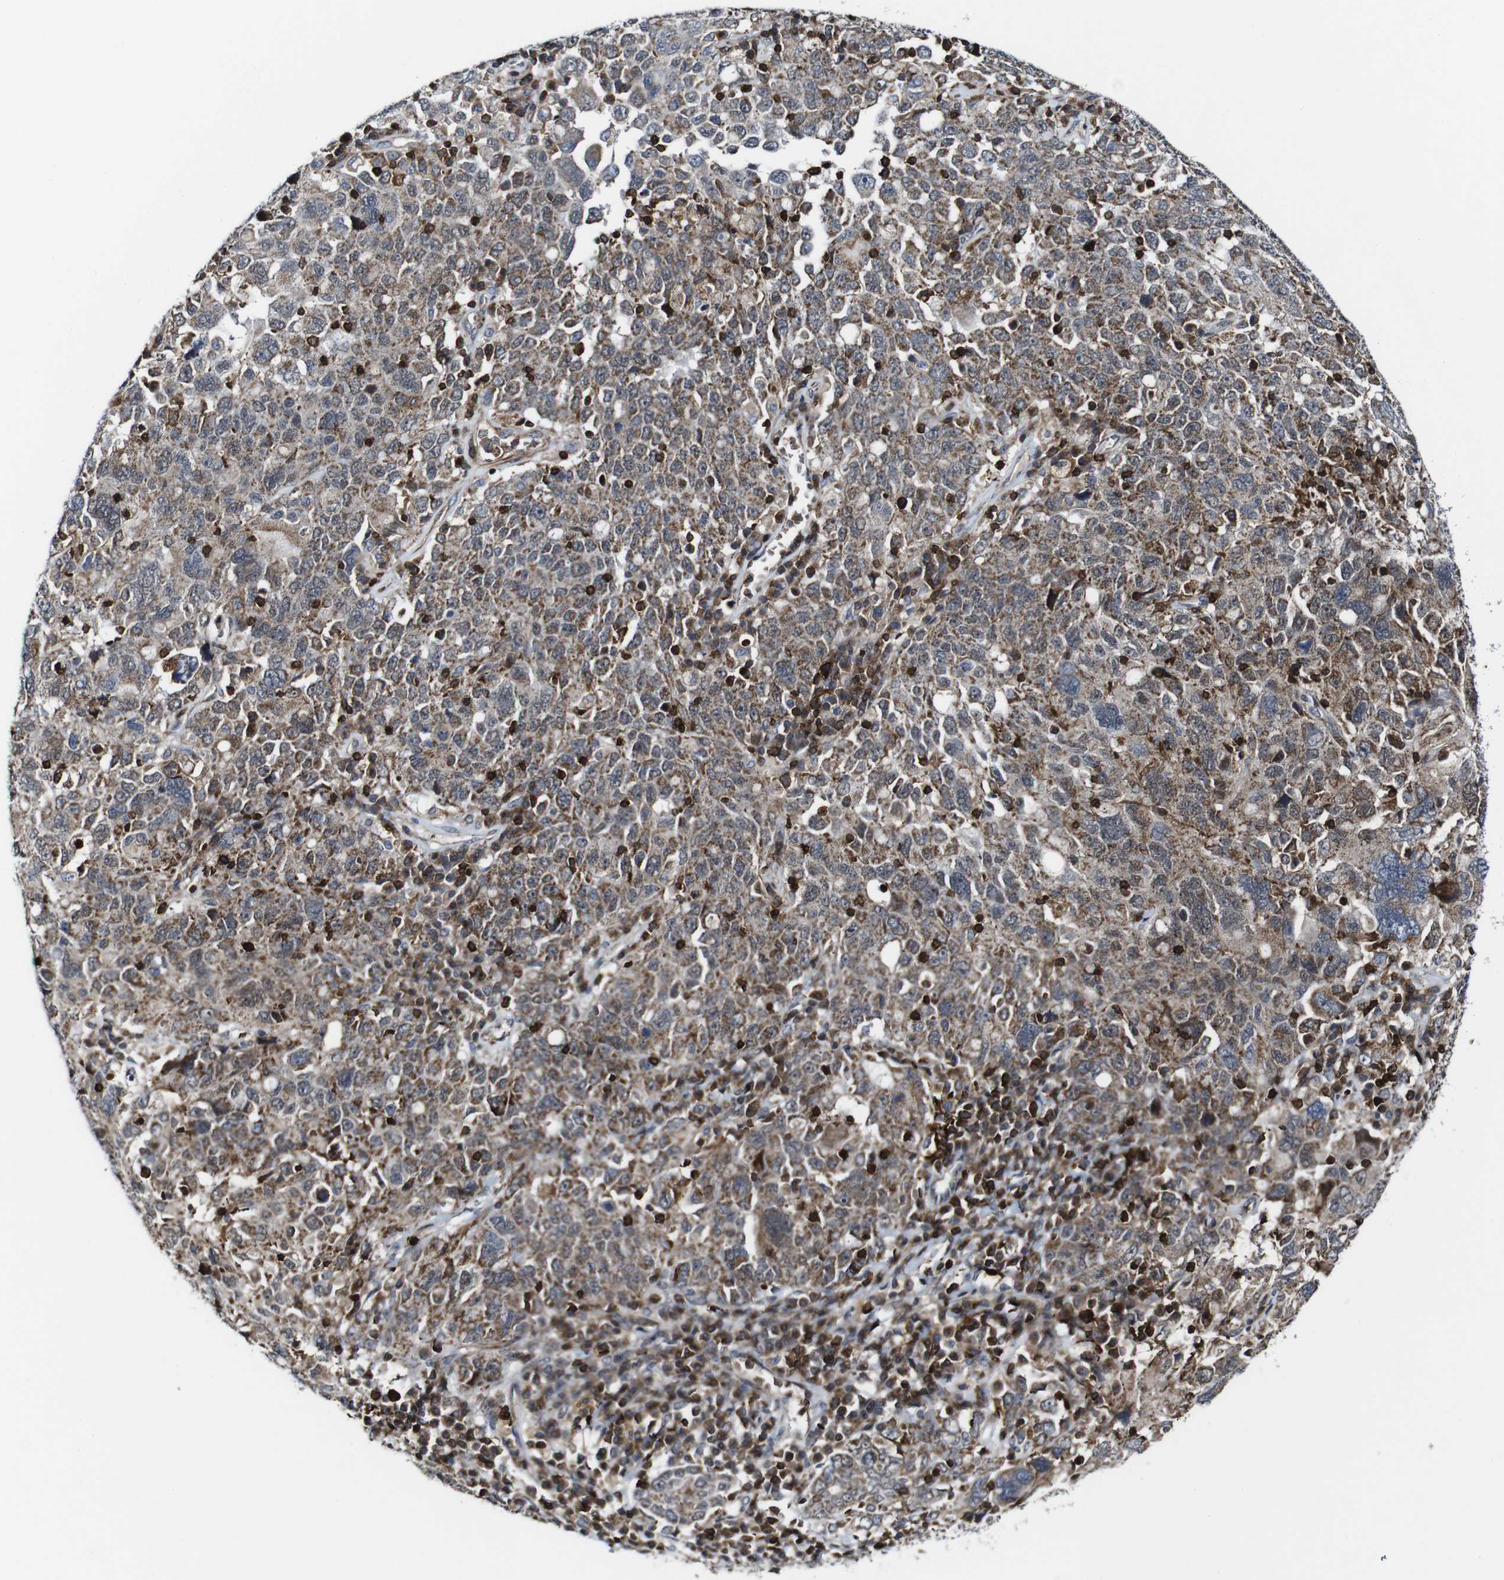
{"staining": {"intensity": "weak", "quantity": ">75%", "location": "cytoplasmic/membranous"}, "tissue": "ovarian cancer", "cell_type": "Tumor cells", "image_type": "cancer", "snomed": [{"axis": "morphology", "description": "Carcinoma, endometroid"}, {"axis": "topography", "description": "Ovary"}], "caption": "Ovarian endometroid carcinoma stained with IHC reveals weak cytoplasmic/membranous expression in approximately >75% of tumor cells.", "gene": "JAK2", "patient": {"sex": "female", "age": 62}}